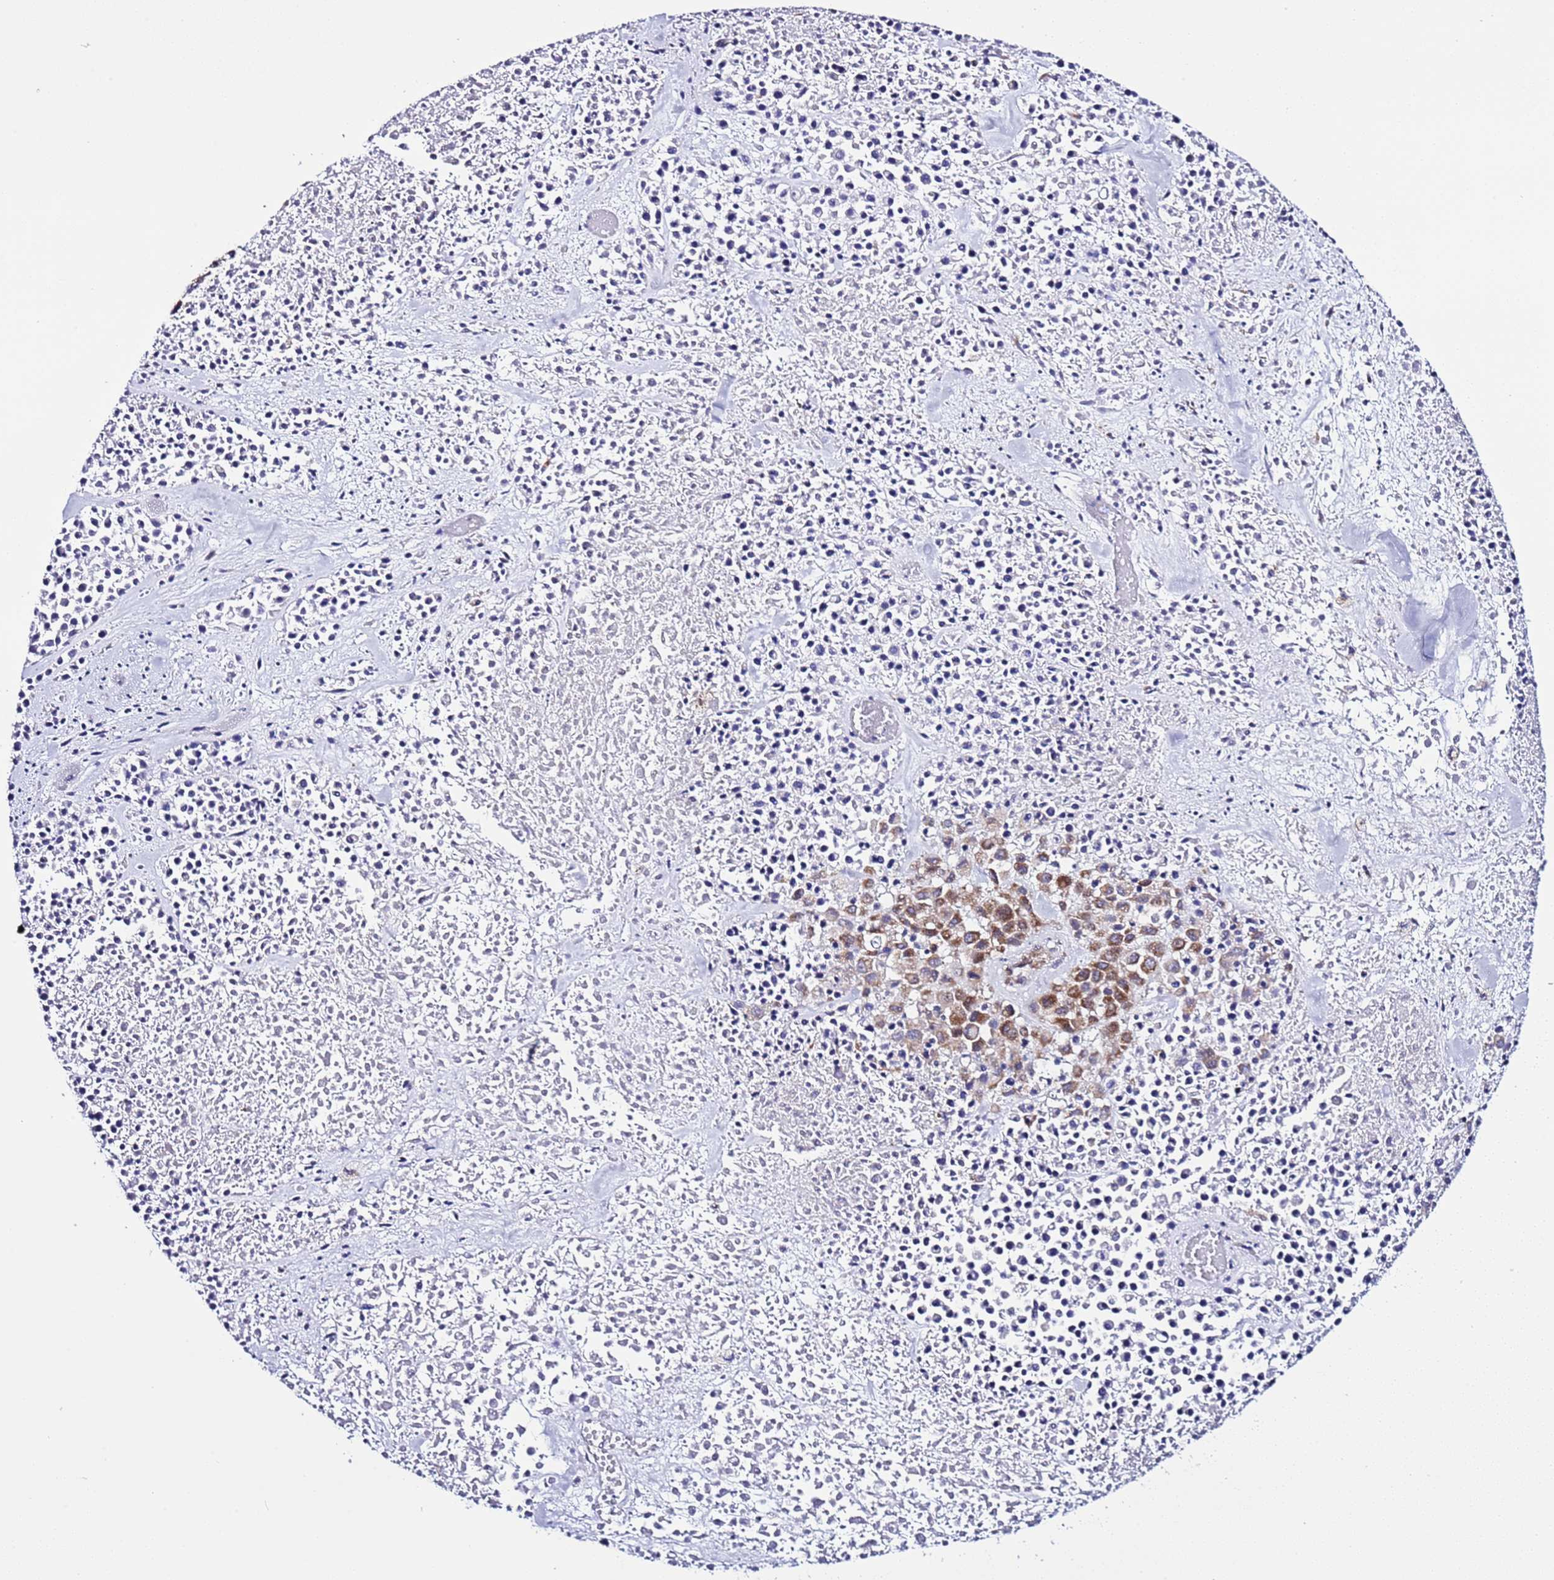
{"staining": {"intensity": "moderate", "quantity": ">75%", "location": "cytoplasmic/membranous"}, "tissue": "melanoma", "cell_type": "Tumor cells", "image_type": "cancer", "snomed": [{"axis": "morphology", "description": "Malignant melanoma, Metastatic site"}, {"axis": "topography", "description": "Skin"}], "caption": "About >75% of tumor cells in malignant melanoma (metastatic site) exhibit moderate cytoplasmic/membranous protein staining as visualized by brown immunohistochemical staining.", "gene": "AHI1", "patient": {"sex": "female", "age": 81}}